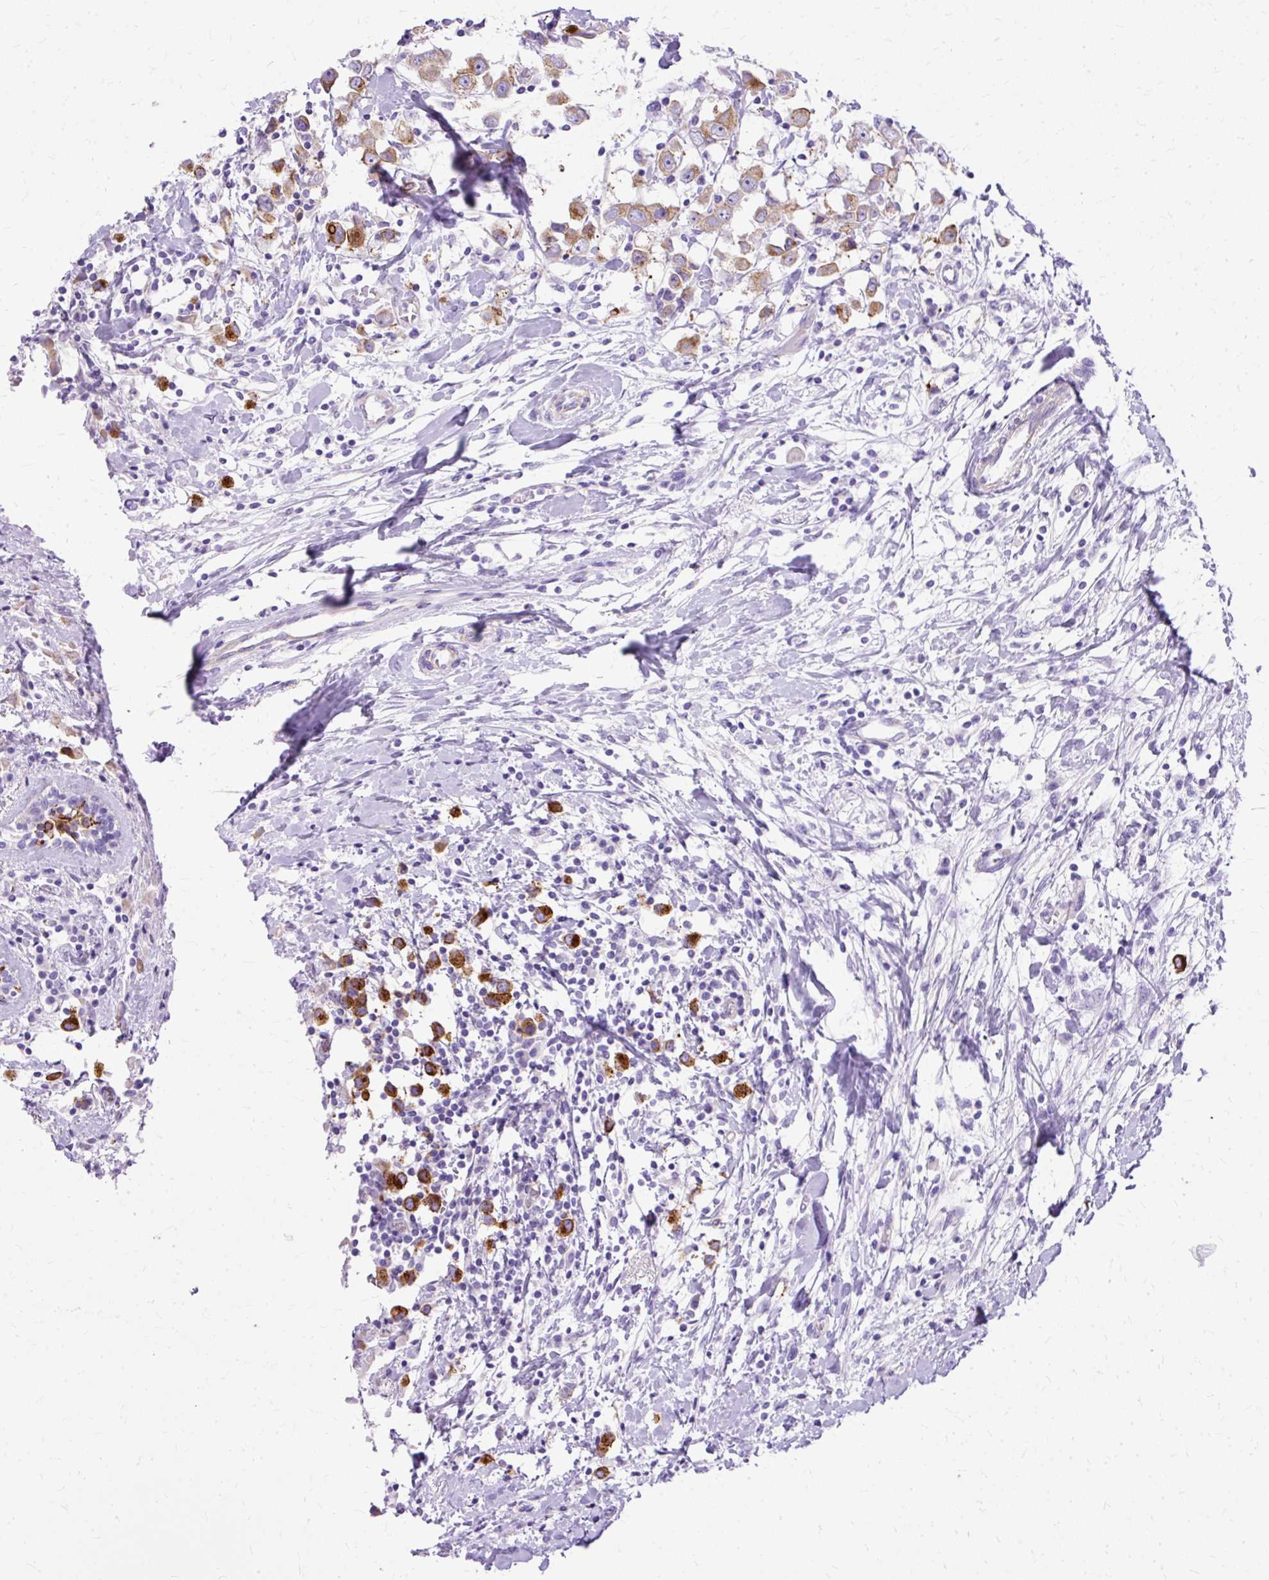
{"staining": {"intensity": "moderate", "quantity": ">75%", "location": "cytoplasmic/membranous"}, "tissue": "breast cancer", "cell_type": "Tumor cells", "image_type": "cancer", "snomed": [{"axis": "morphology", "description": "Duct carcinoma"}, {"axis": "topography", "description": "Breast"}], "caption": "Invasive ductal carcinoma (breast) was stained to show a protein in brown. There is medium levels of moderate cytoplasmic/membranous positivity in approximately >75% of tumor cells.", "gene": "MYO6", "patient": {"sex": "female", "age": 61}}